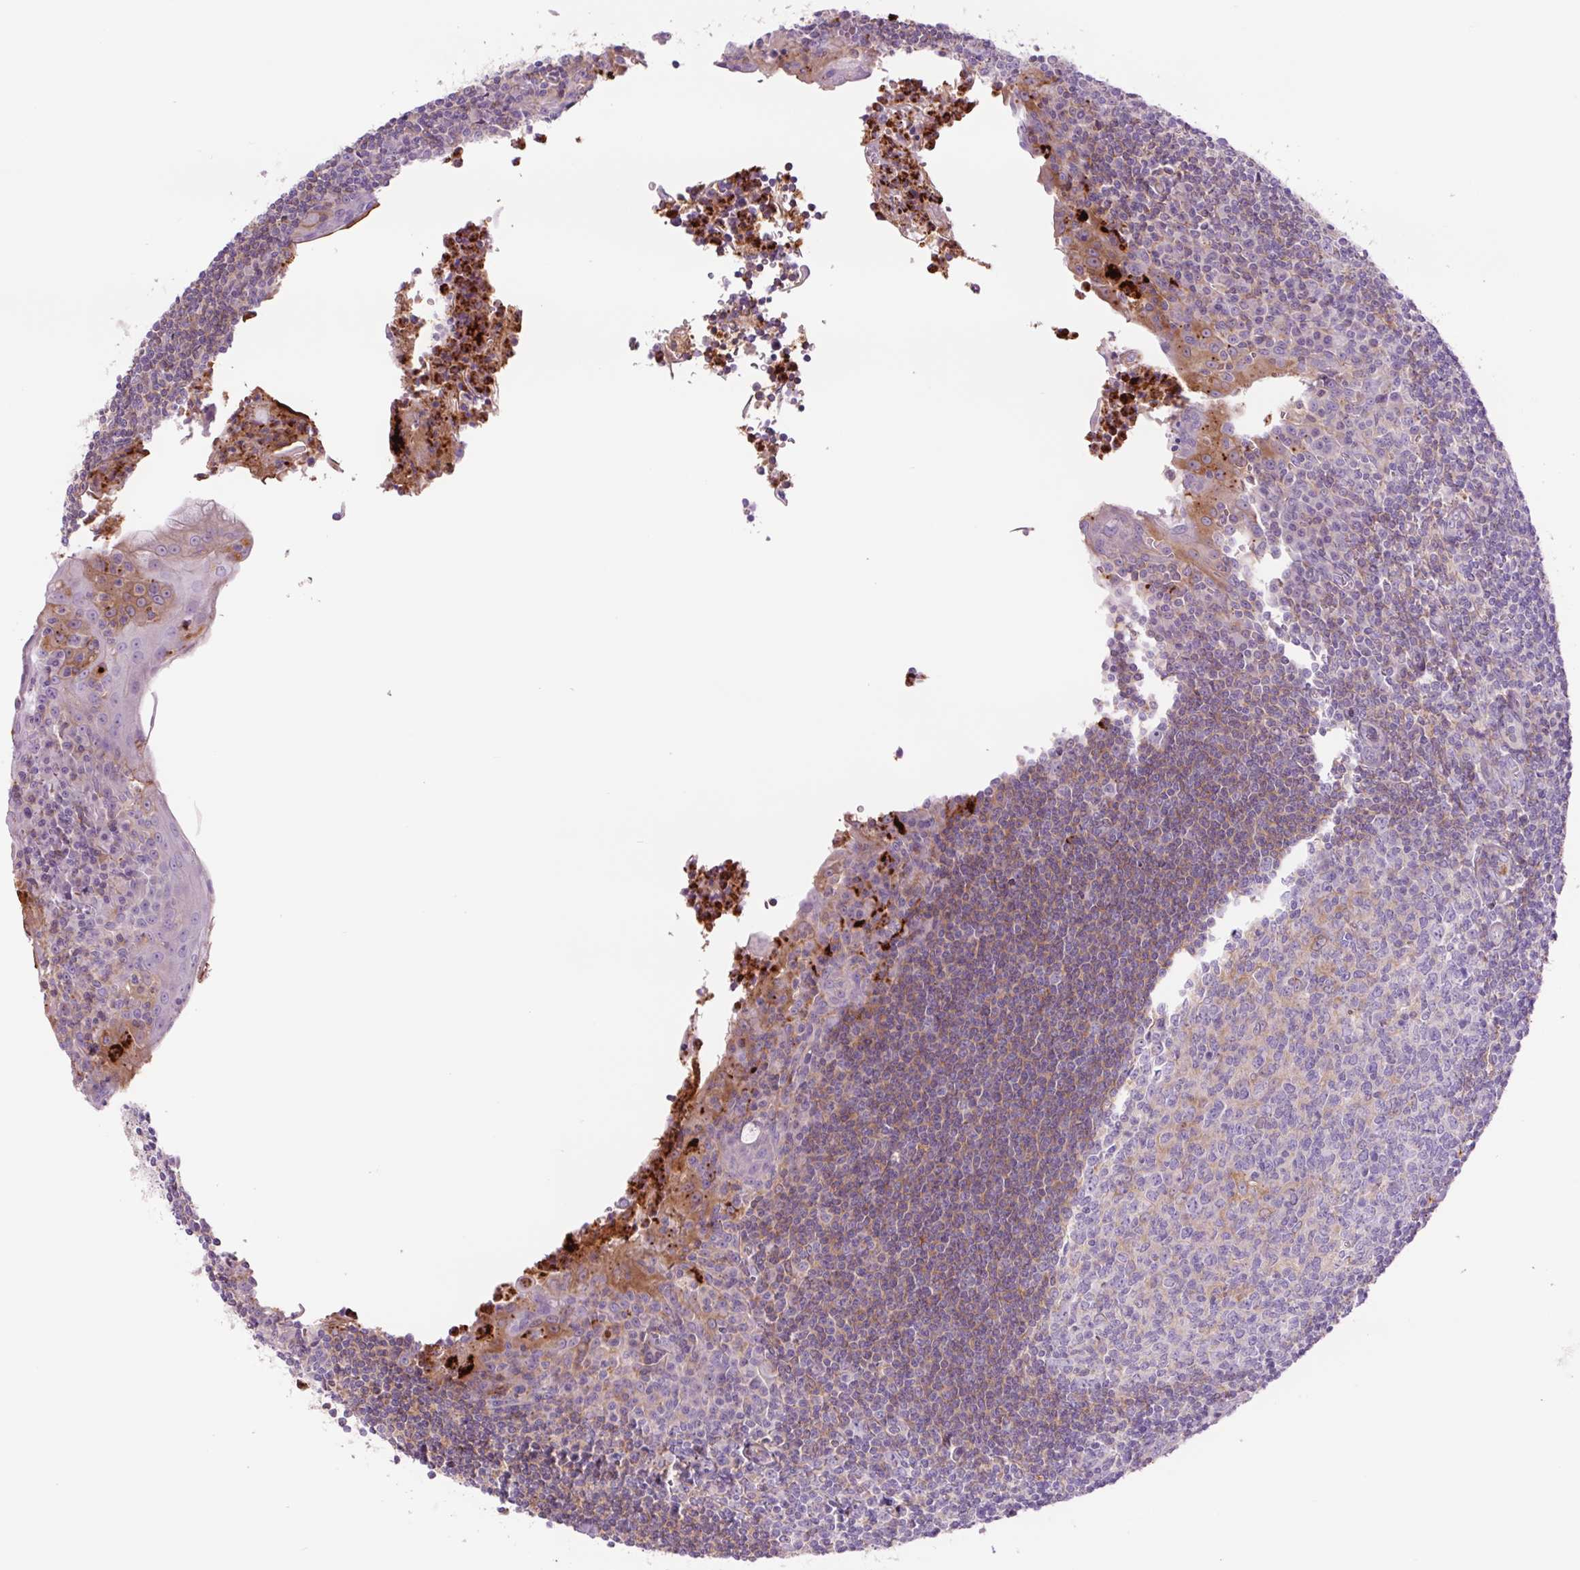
{"staining": {"intensity": "negative", "quantity": "none", "location": "none"}, "tissue": "tonsil", "cell_type": "Germinal center cells", "image_type": "normal", "snomed": [{"axis": "morphology", "description": "Normal tissue, NOS"}, {"axis": "topography", "description": "Tonsil"}], "caption": "This is an immunohistochemistry (IHC) image of unremarkable human tonsil. There is no positivity in germinal center cells.", "gene": "SH2D6", "patient": {"sex": "male", "age": 27}}